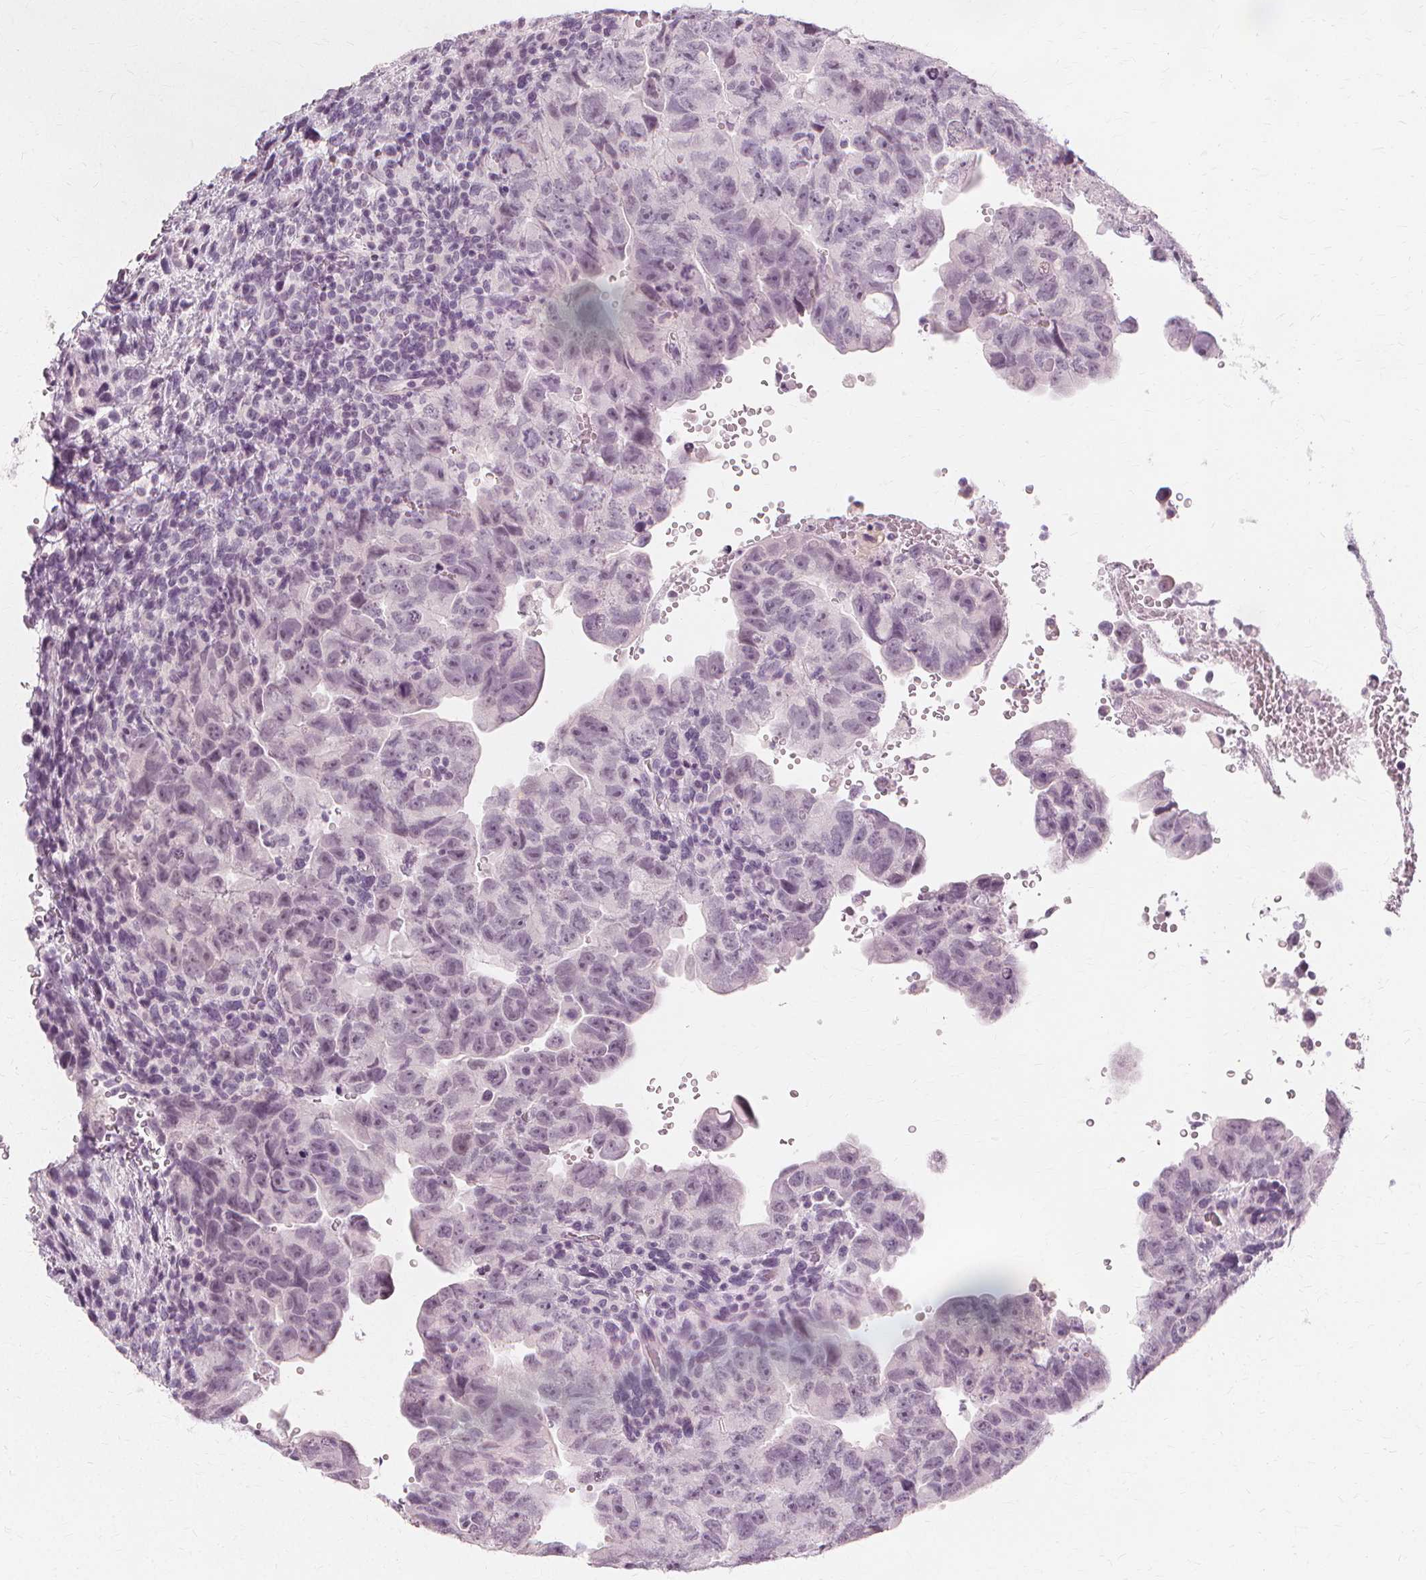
{"staining": {"intensity": "negative", "quantity": "none", "location": "none"}, "tissue": "testis cancer", "cell_type": "Tumor cells", "image_type": "cancer", "snomed": [{"axis": "morphology", "description": "Carcinoma, Embryonal, NOS"}, {"axis": "topography", "description": "Testis"}], "caption": "Testis cancer was stained to show a protein in brown. There is no significant expression in tumor cells.", "gene": "NXPE1", "patient": {"sex": "male", "age": 24}}